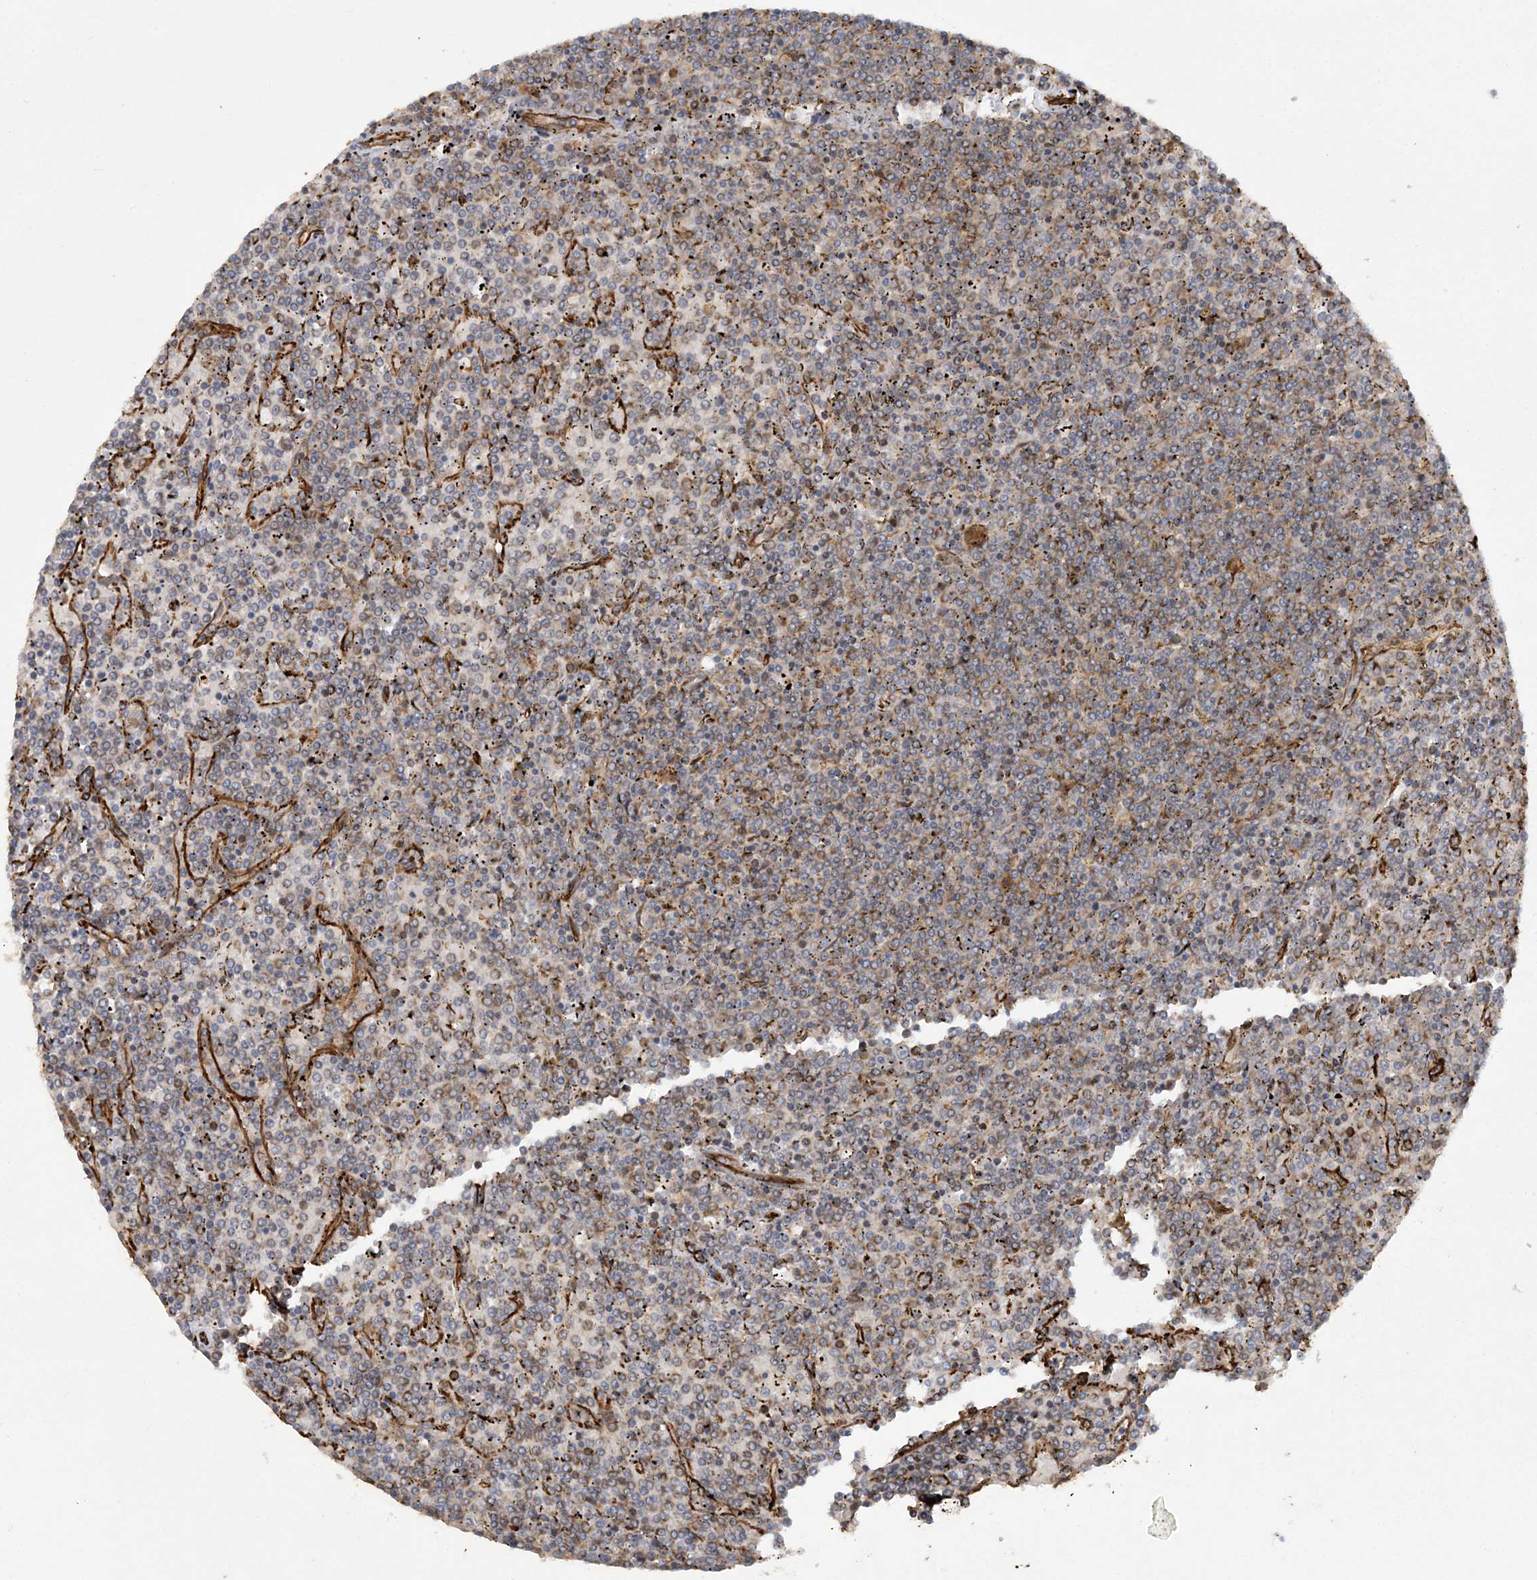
{"staining": {"intensity": "weak", "quantity": "<25%", "location": "cytoplasmic/membranous"}, "tissue": "lymphoma", "cell_type": "Tumor cells", "image_type": "cancer", "snomed": [{"axis": "morphology", "description": "Malignant lymphoma, non-Hodgkin's type, Low grade"}, {"axis": "topography", "description": "Spleen"}], "caption": "Human lymphoma stained for a protein using immunohistochemistry demonstrates no positivity in tumor cells.", "gene": "FAM114A2", "patient": {"sex": "female", "age": 19}}